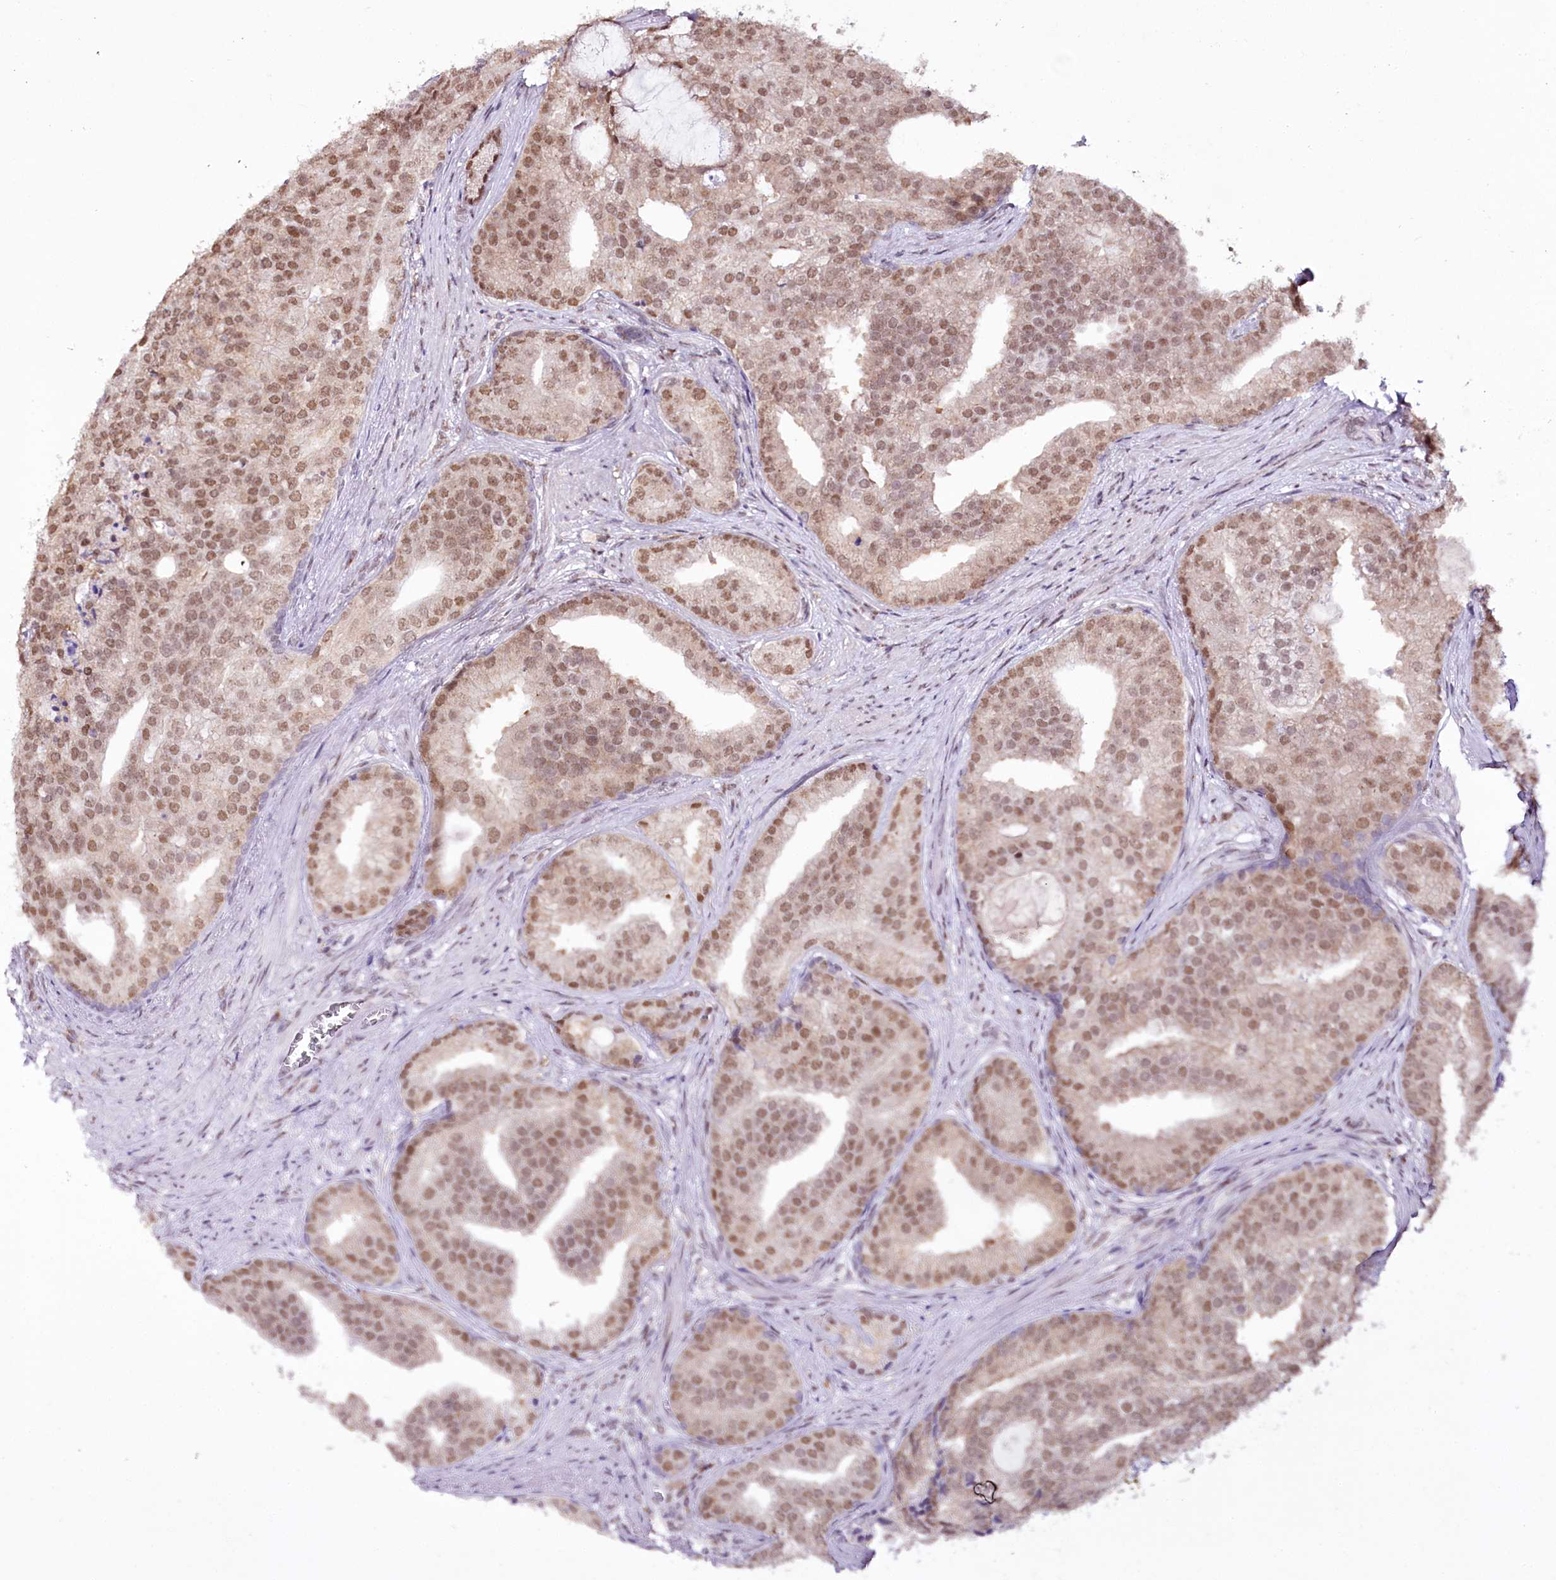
{"staining": {"intensity": "moderate", "quantity": ">75%", "location": "nuclear"}, "tissue": "prostate cancer", "cell_type": "Tumor cells", "image_type": "cancer", "snomed": [{"axis": "morphology", "description": "Adenocarcinoma, Low grade"}, {"axis": "topography", "description": "Prostate"}], "caption": "This is a histology image of immunohistochemistry staining of prostate cancer (low-grade adenocarcinoma), which shows moderate expression in the nuclear of tumor cells.", "gene": "SMARCE1", "patient": {"sex": "male", "age": 71}}